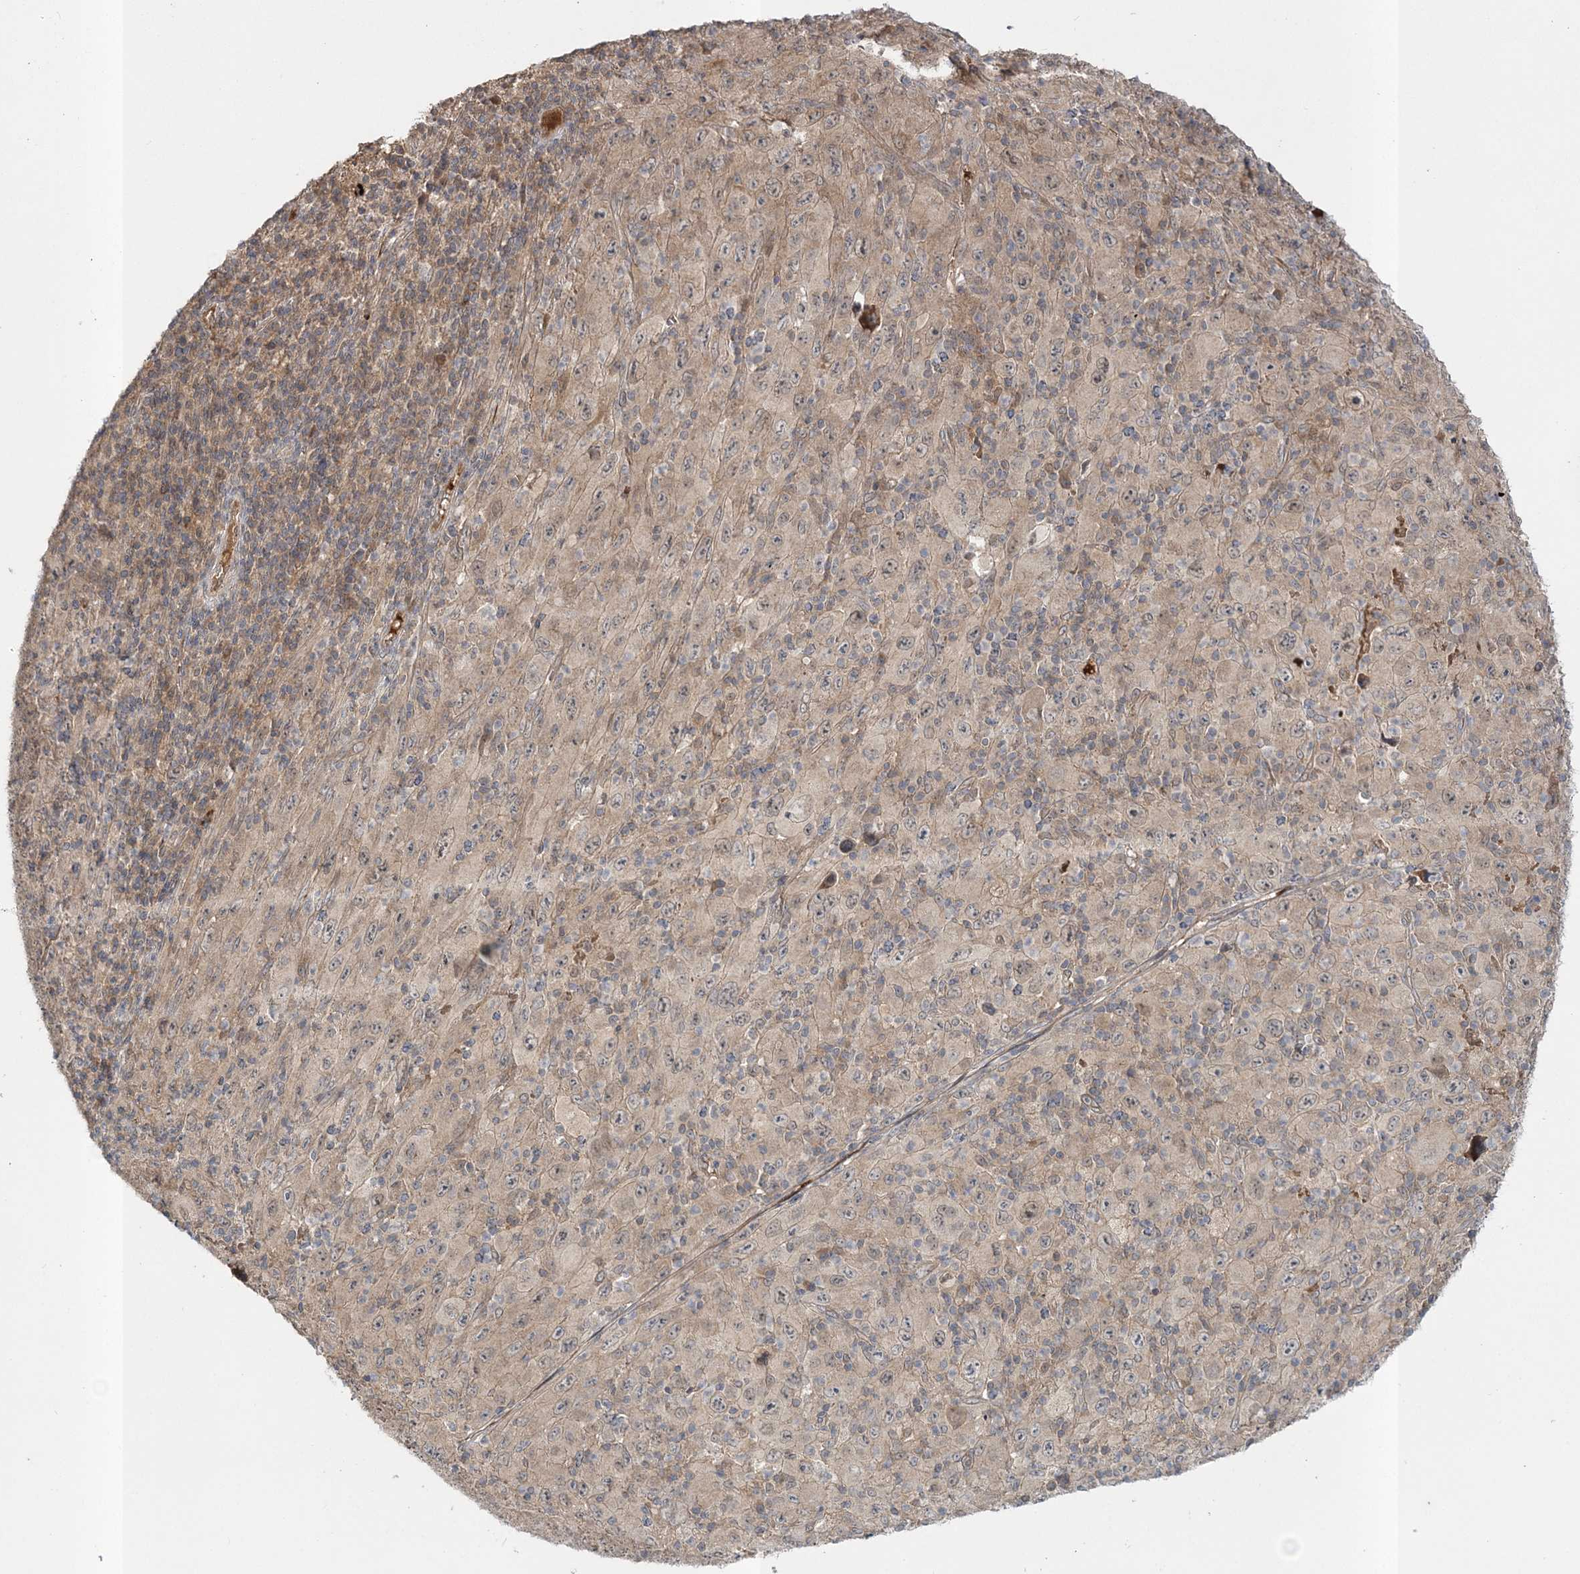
{"staining": {"intensity": "weak", "quantity": ">75%", "location": "cytoplasmic/membranous,nuclear"}, "tissue": "melanoma", "cell_type": "Tumor cells", "image_type": "cancer", "snomed": [{"axis": "morphology", "description": "Malignant melanoma, Metastatic site"}, {"axis": "topography", "description": "Skin"}], "caption": "Immunohistochemical staining of human malignant melanoma (metastatic site) displays low levels of weak cytoplasmic/membranous and nuclear protein expression in approximately >75% of tumor cells.", "gene": "MOCS2", "patient": {"sex": "female", "age": 56}}